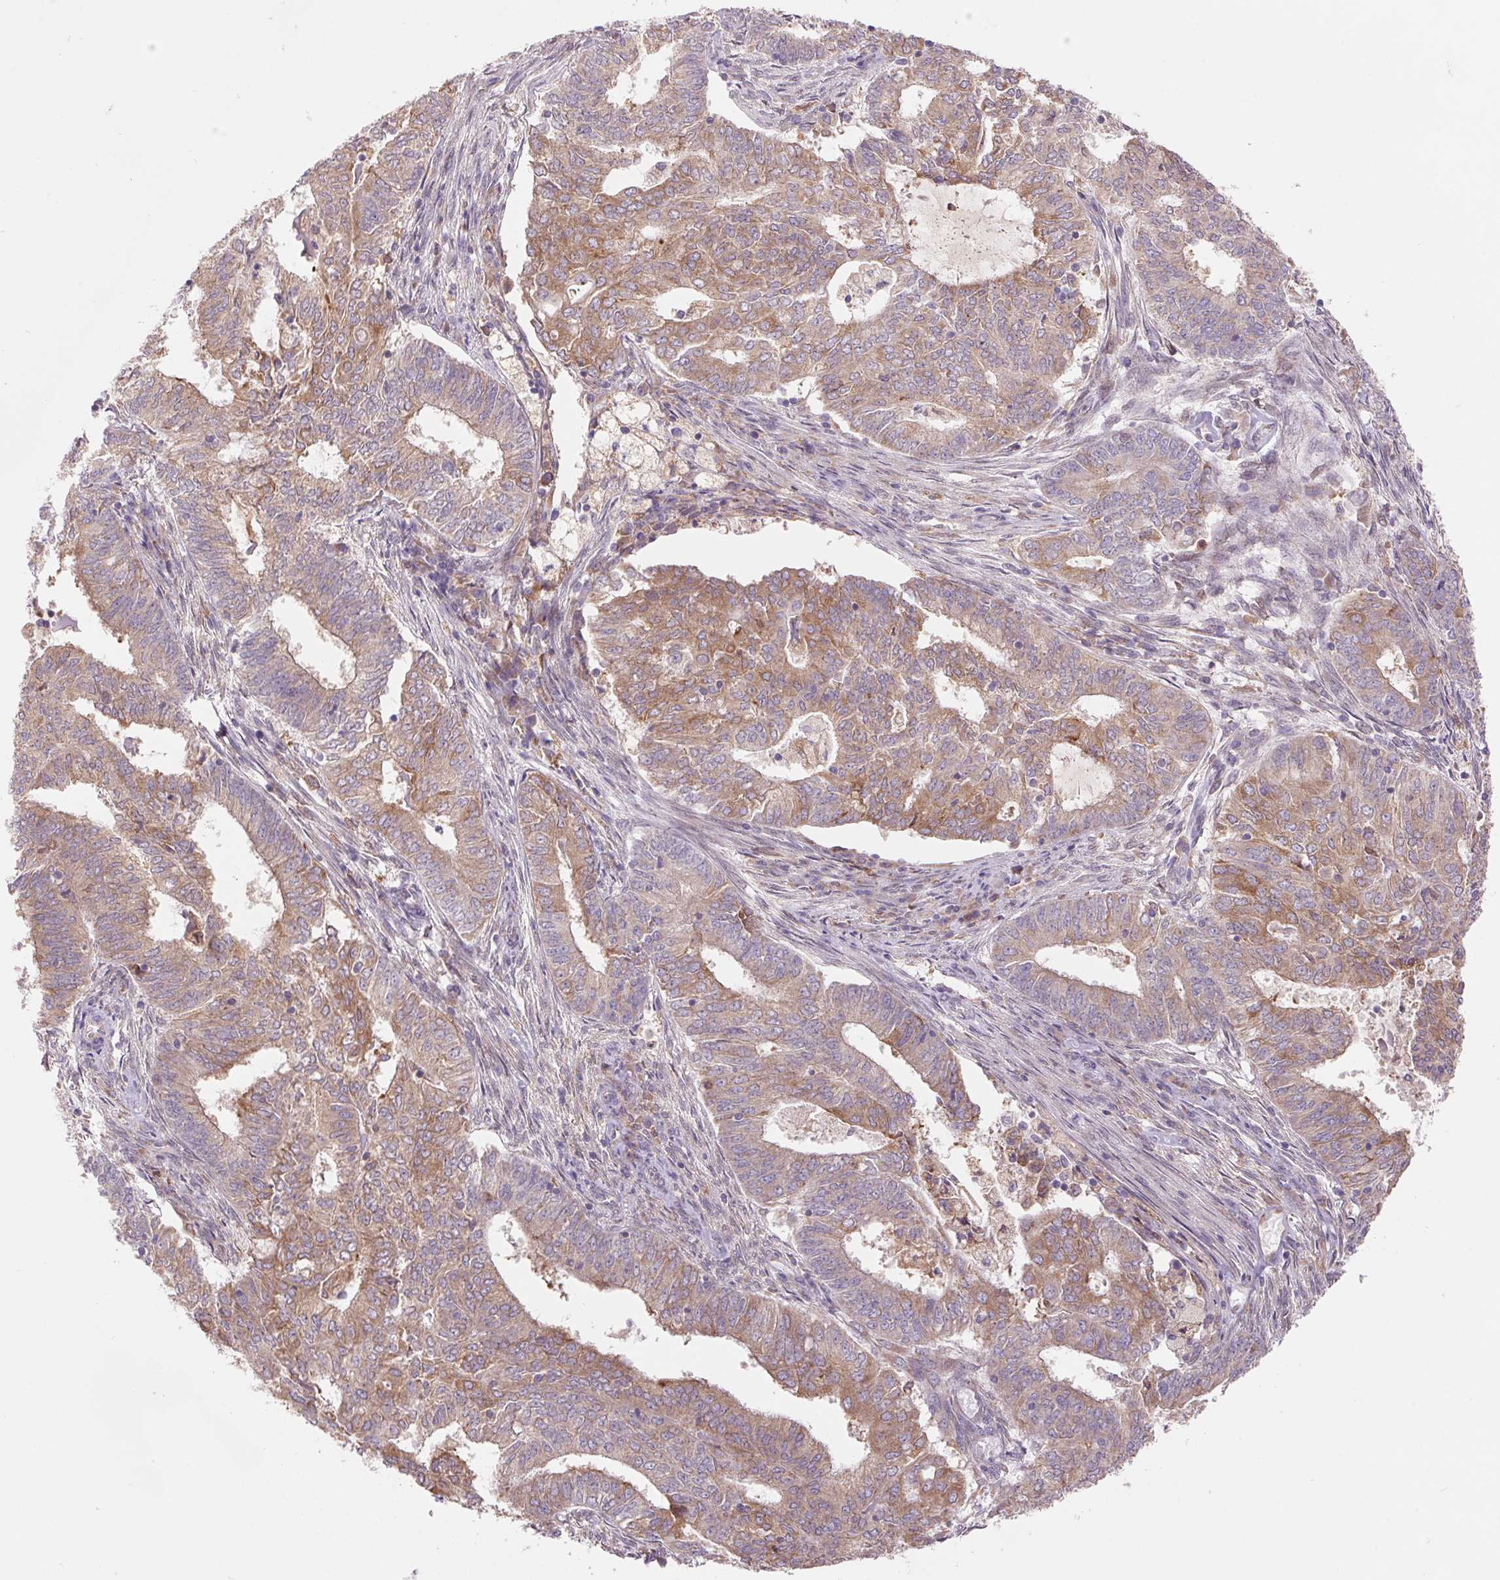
{"staining": {"intensity": "moderate", "quantity": "25%-75%", "location": "cytoplasmic/membranous"}, "tissue": "endometrial cancer", "cell_type": "Tumor cells", "image_type": "cancer", "snomed": [{"axis": "morphology", "description": "Adenocarcinoma, NOS"}, {"axis": "topography", "description": "Endometrium"}], "caption": "About 25%-75% of tumor cells in human adenocarcinoma (endometrial) exhibit moderate cytoplasmic/membranous protein positivity as visualized by brown immunohistochemical staining.", "gene": "KLHL20", "patient": {"sex": "female", "age": 62}}